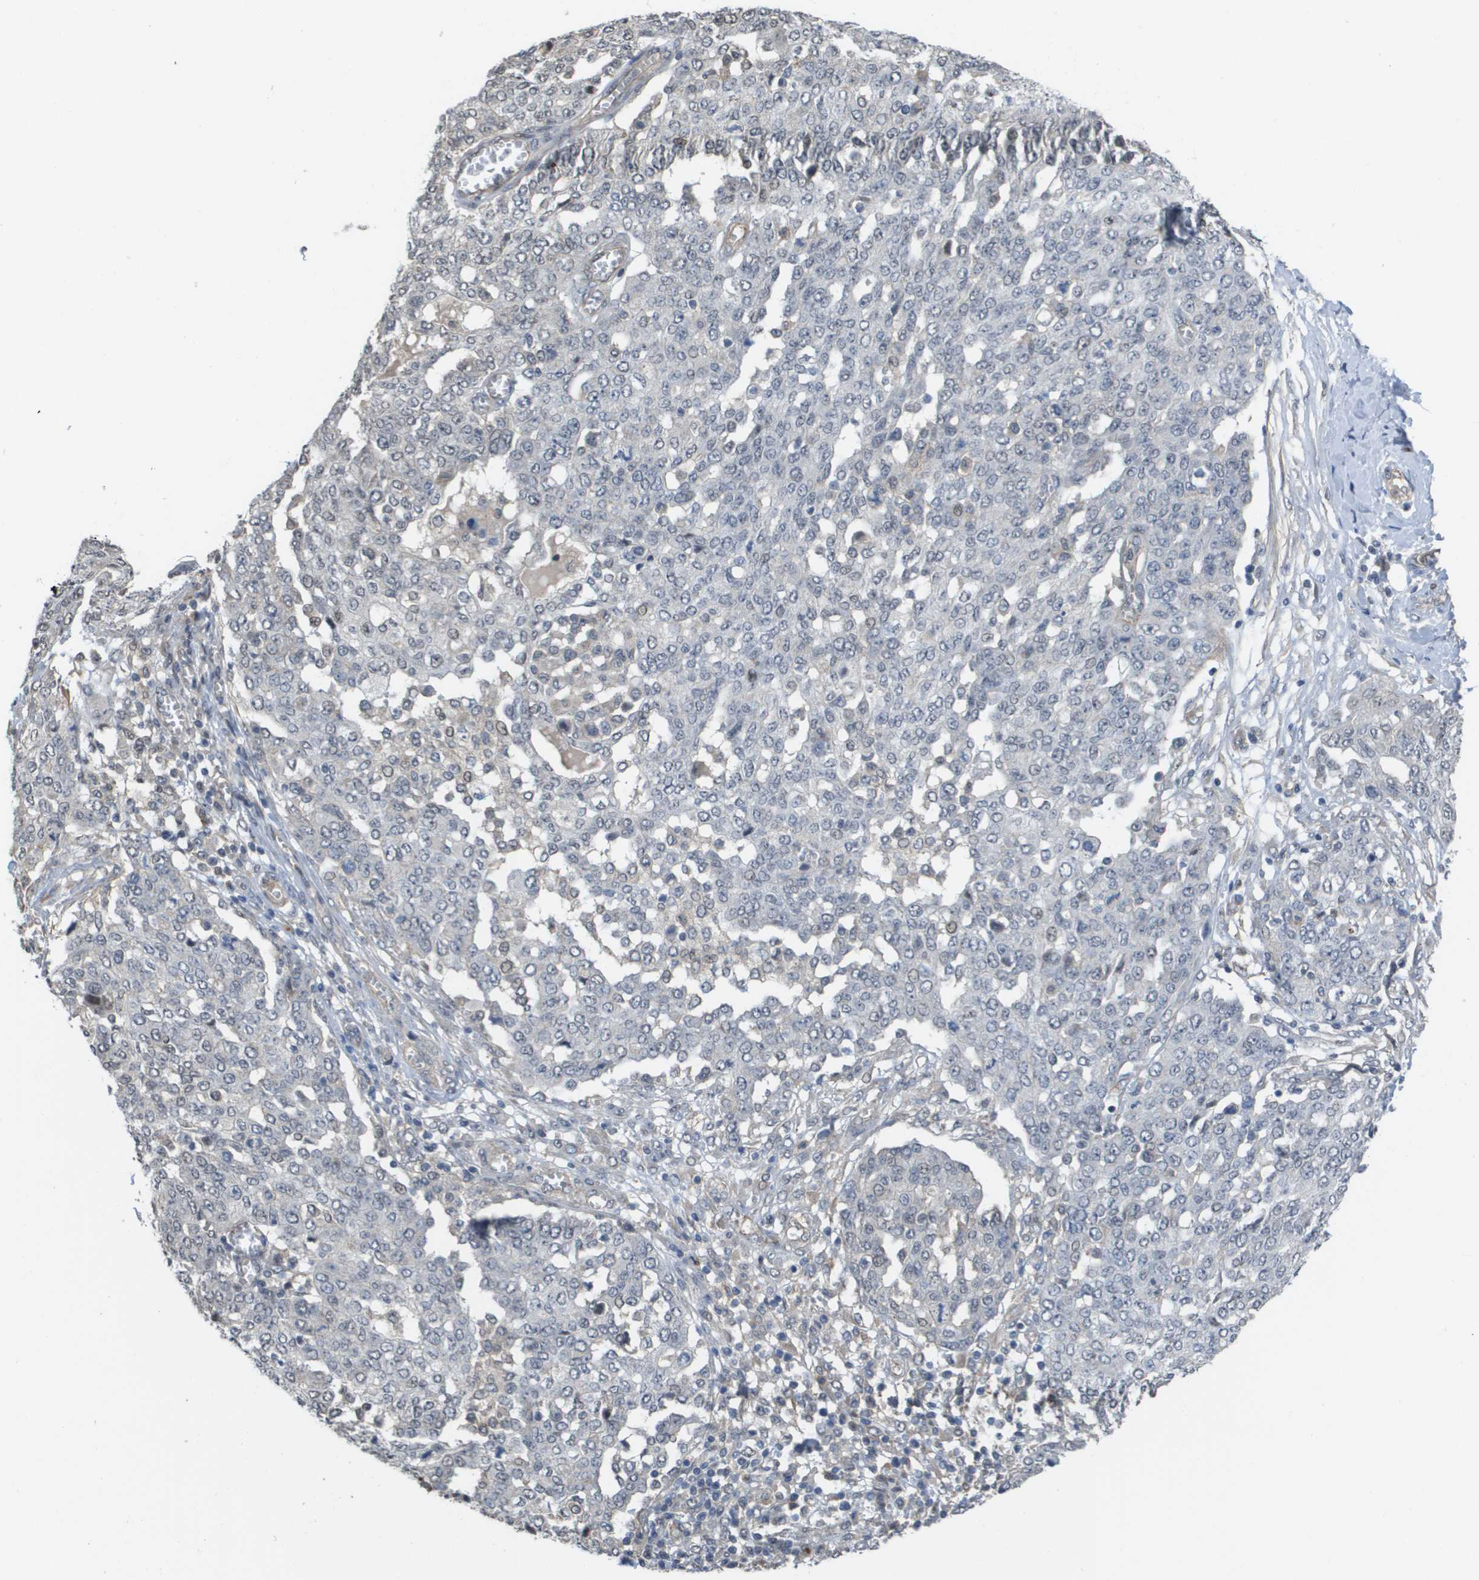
{"staining": {"intensity": "negative", "quantity": "none", "location": "none"}, "tissue": "ovarian cancer", "cell_type": "Tumor cells", "image_type": "cancer", "snomed": [{"axis": "morphology", "description": "Cystadenocarcinoma, serous, NOS"}, {"axis": "topography", "description": "Soft tissue"}, {"axis": "topography", "description": "Ovary"}], "caption": "A micrograph of serous cystadenocarcinoma (ovarian) stained for a protein exhibits no brown staining in tumor cells.", "gene": "RNF112", "patient": {"sex": "female", "age": 57}}